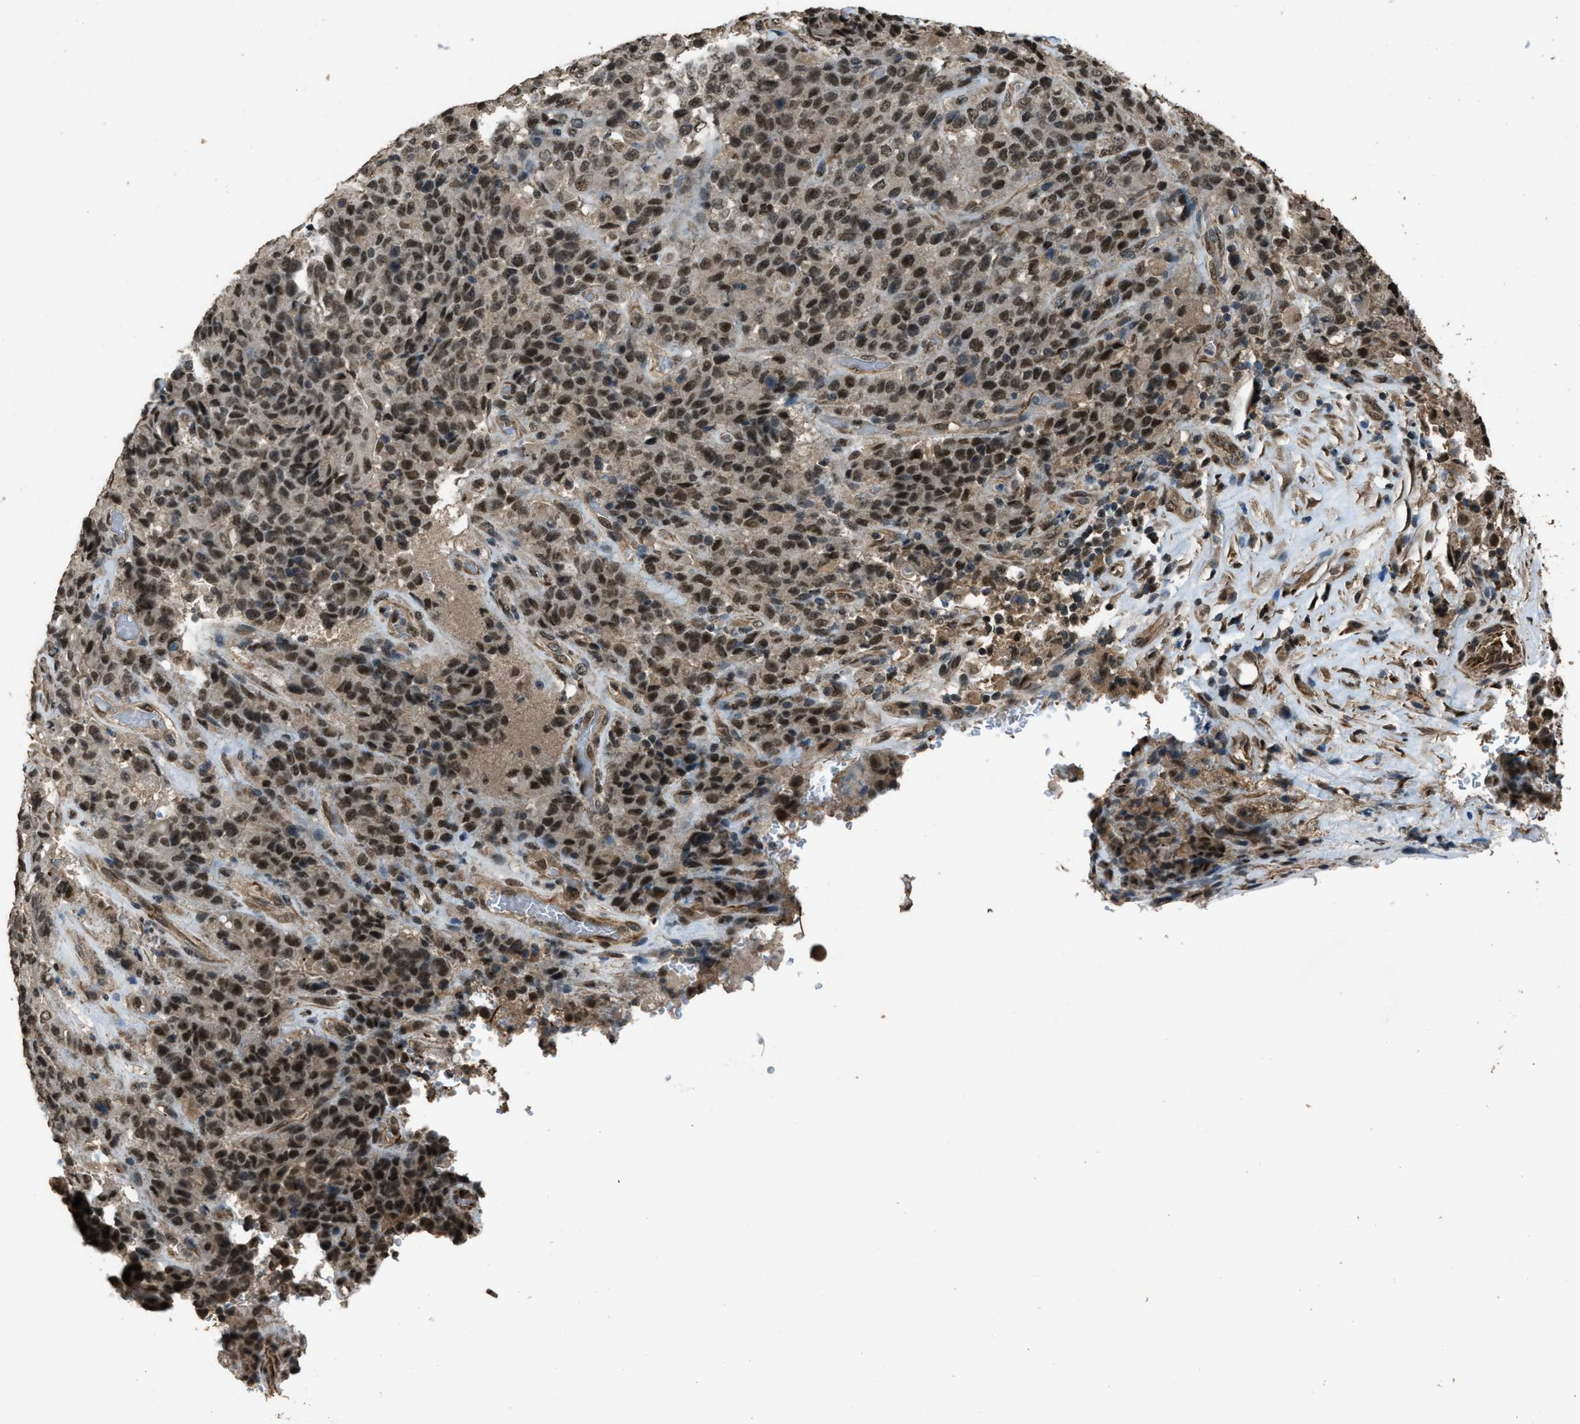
{"staining": {"intensity": "strong", "quantity": ">75%", "location": "nuclear"}, "tissue": "stomach cancer", "cell_type": "Tumor cells", "image_type": "cancer", "snomed": [{"axis": "morphology", "description": "Adenocarcinoma, NOS"}, {"axis": "topography", "description": "Stomach"}], "caption": "IHC (DAB (3,3'-diaminobenzidine)) staining of stomach cancer (adenocarcinoma) exhibits strong nuclear protein staining in approximately >75% of tumor cells.", "gene": "SERTAD2", "patient": {"sex": "female", "age": 73}}